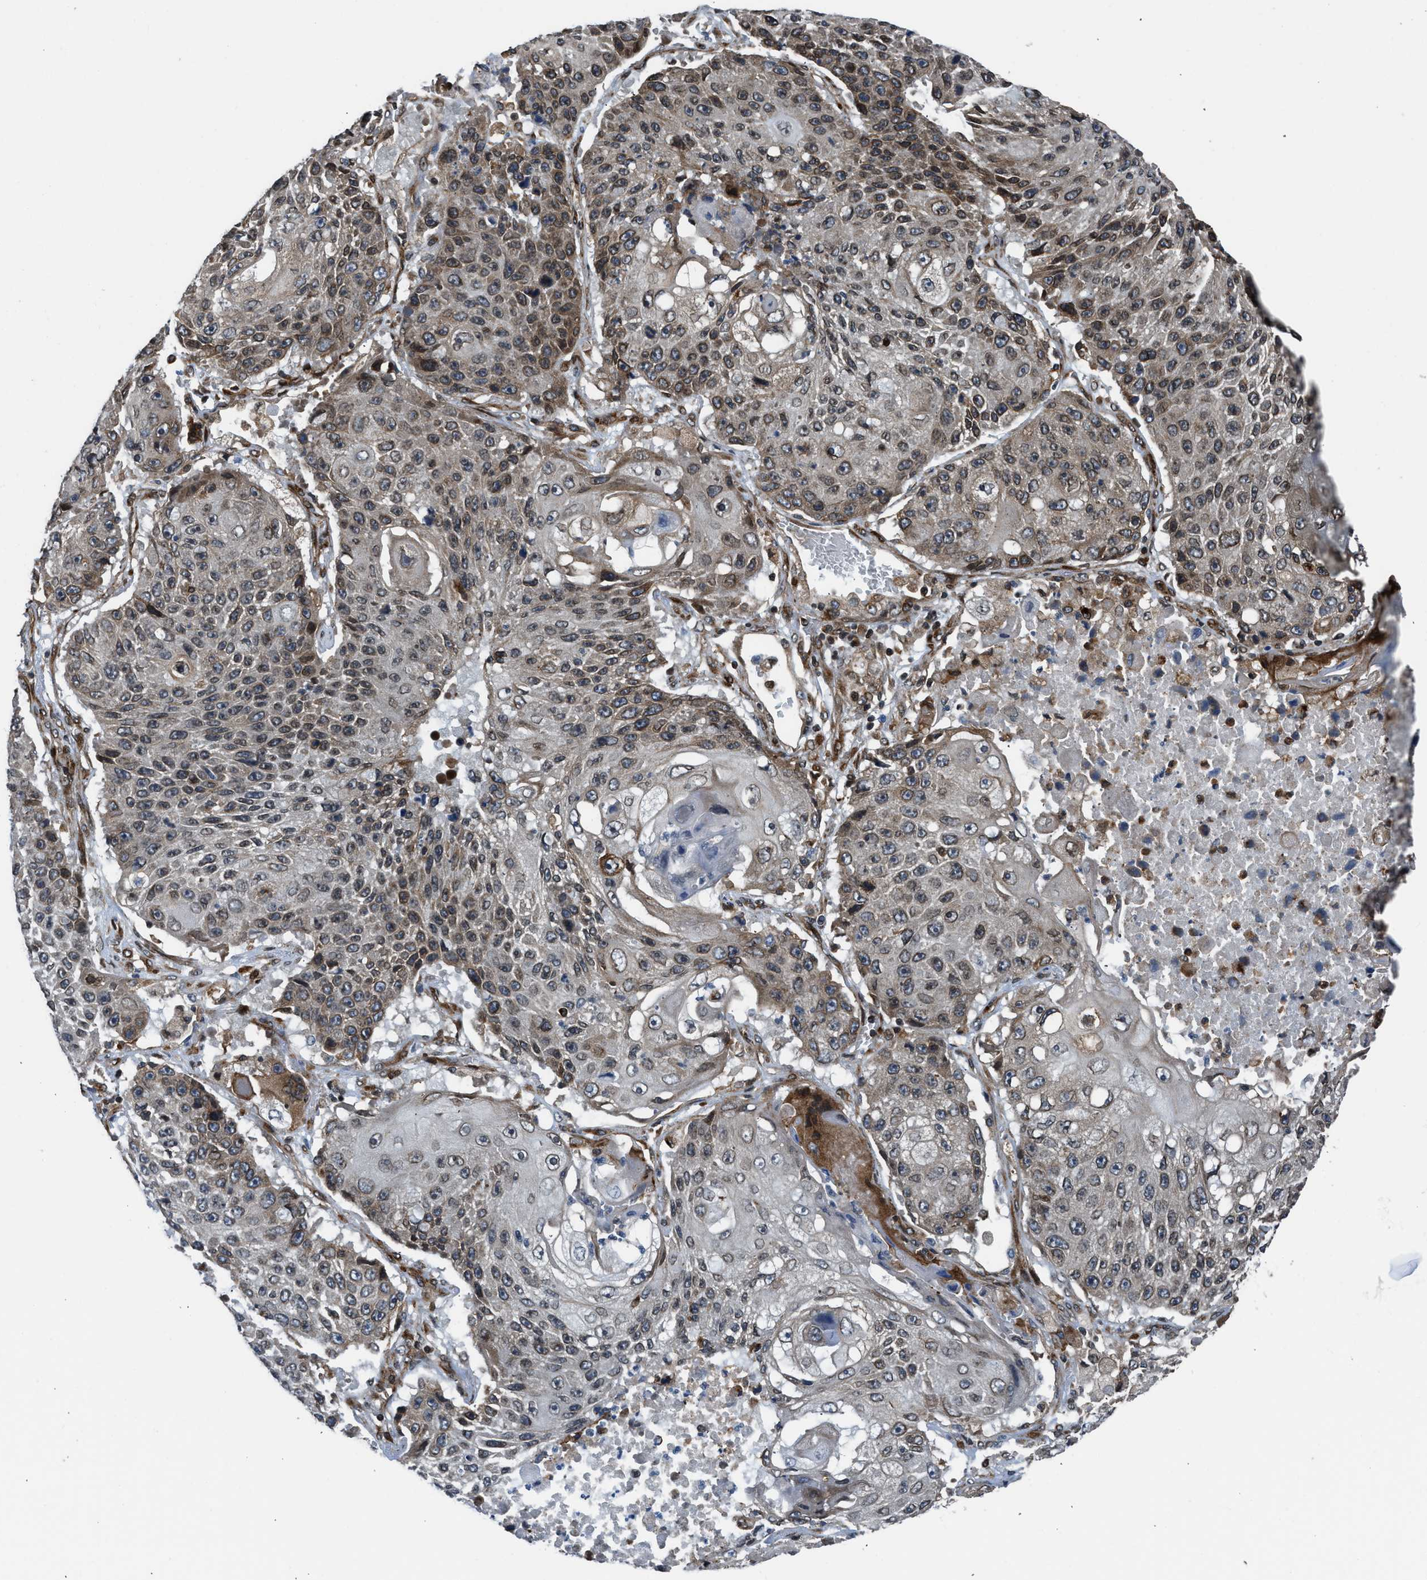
{"staining": {"intensity": "weak", "quantity": "<25%", "location": "cytoplasmic/membranous"}, "tissue": "lung cancer", "cell_type": "Tumor cells", "image_type": "cancer", "snomed": [{"axis": "morphology", "description": "Squamous cell carcinoma, NOS"}, {"axis": "topography", "description": "Lung"}], "caption": "This is a histopathology image of IHC staining of lung squamous cell carcinoma, which shows no expression in tumor cells. (Stains: DAB immunohistochemistry with hematoxylin counter stain, Microscopy: brightfield microscopy at high magnification).", "gene": "RETREG3", "patient": {"sex": "male", "age": 61}}